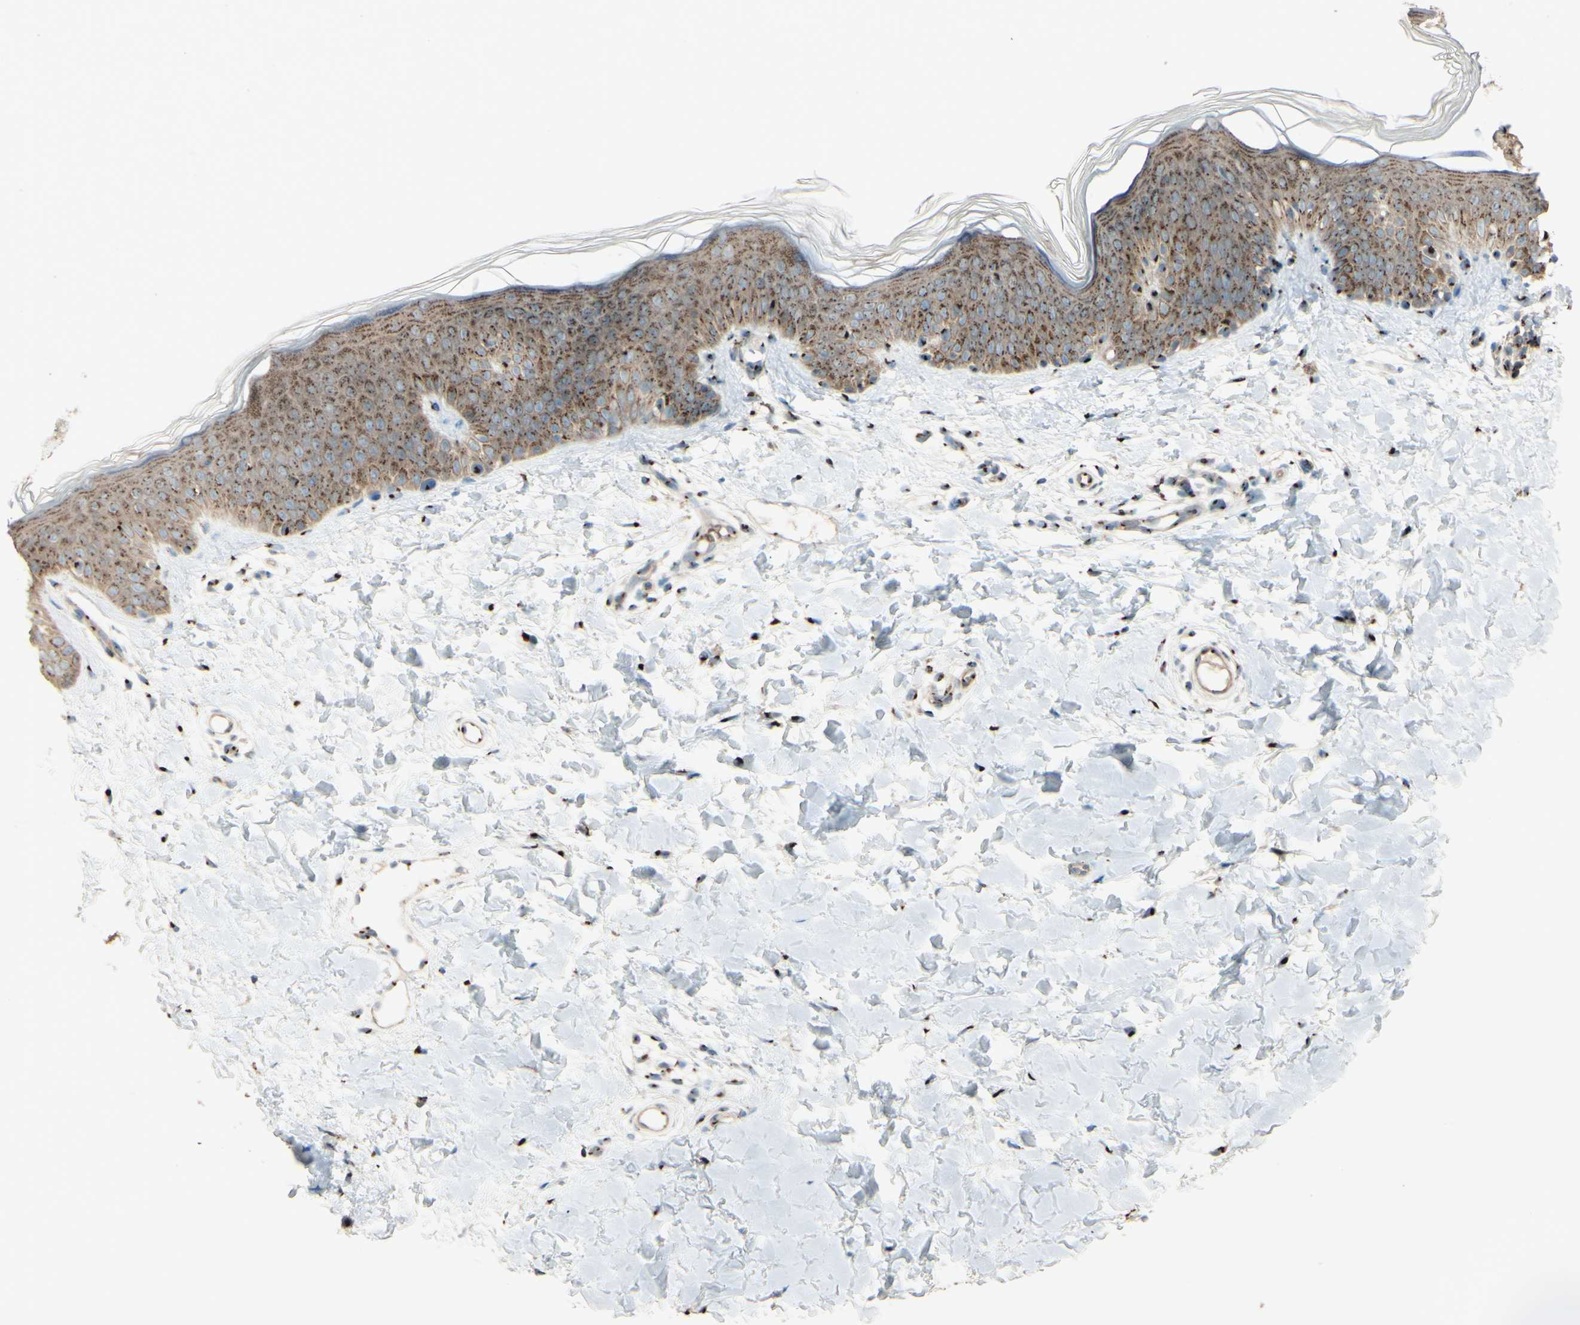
{"staining": {"intensity": "strong", "quantity": ">75%", "location": "cytoplasmic/membranous"}, "tissue": "skin", "cell_type": "Fibroblasts", "image_type": "normal", "snomed": [{"axis": "morphology", "description": "Normal tissue, NOS"}, {"axis": "topography", "description": "Skin"}], "caption": "This is a histology image of IHC staining of normal skin, which shows strong staining in the cytoplasmic/membranous of fibroblasts.", "gene": "BPNT2", "patient": {"sex": "male", "age": 16}}